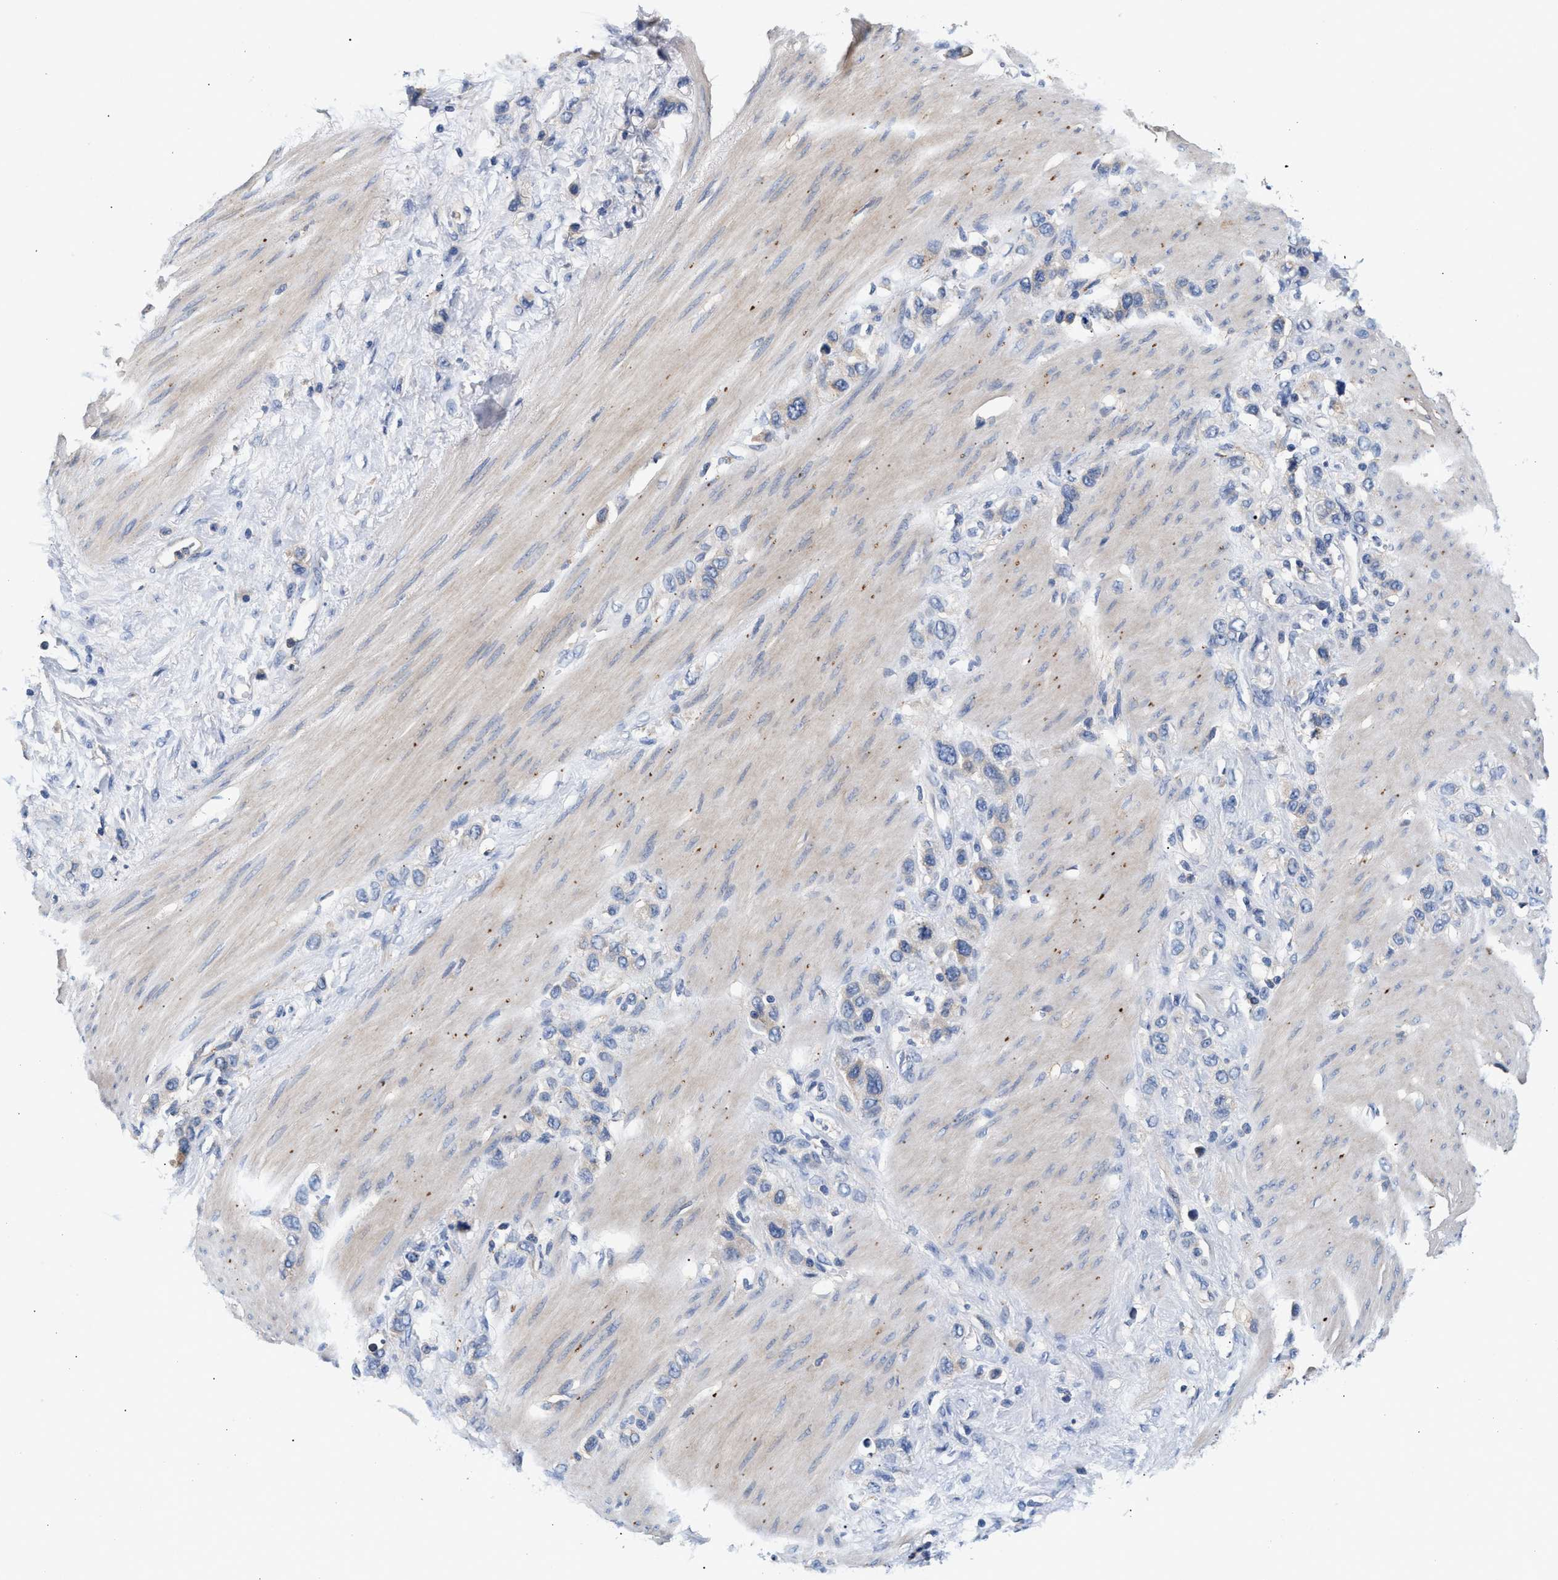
{"staining": {"intensity": "negative", "quantity": "none", "location": "none"}, "tissue": "stomach cancer", "cell_type": "Tumor cells", "image_type": "cancer", "snomed": [{"axis": "morphology", "description": "Adenocarcinoma, NOS"}, {"axis": "morphology", "description": "Adenocarcinoma, High grade"}, {"axis": "topography", "description": "Stomach, upper"}, {"axis": "topography", "description": "Stomach, lower"}], "caption": "A high-resolution image shows immunohistochemistry staining of stomach cancer, which displays no significant staining in tumor cells.", "gene": "GNAI3", "patient": {"sex": "female", "age": 65}}